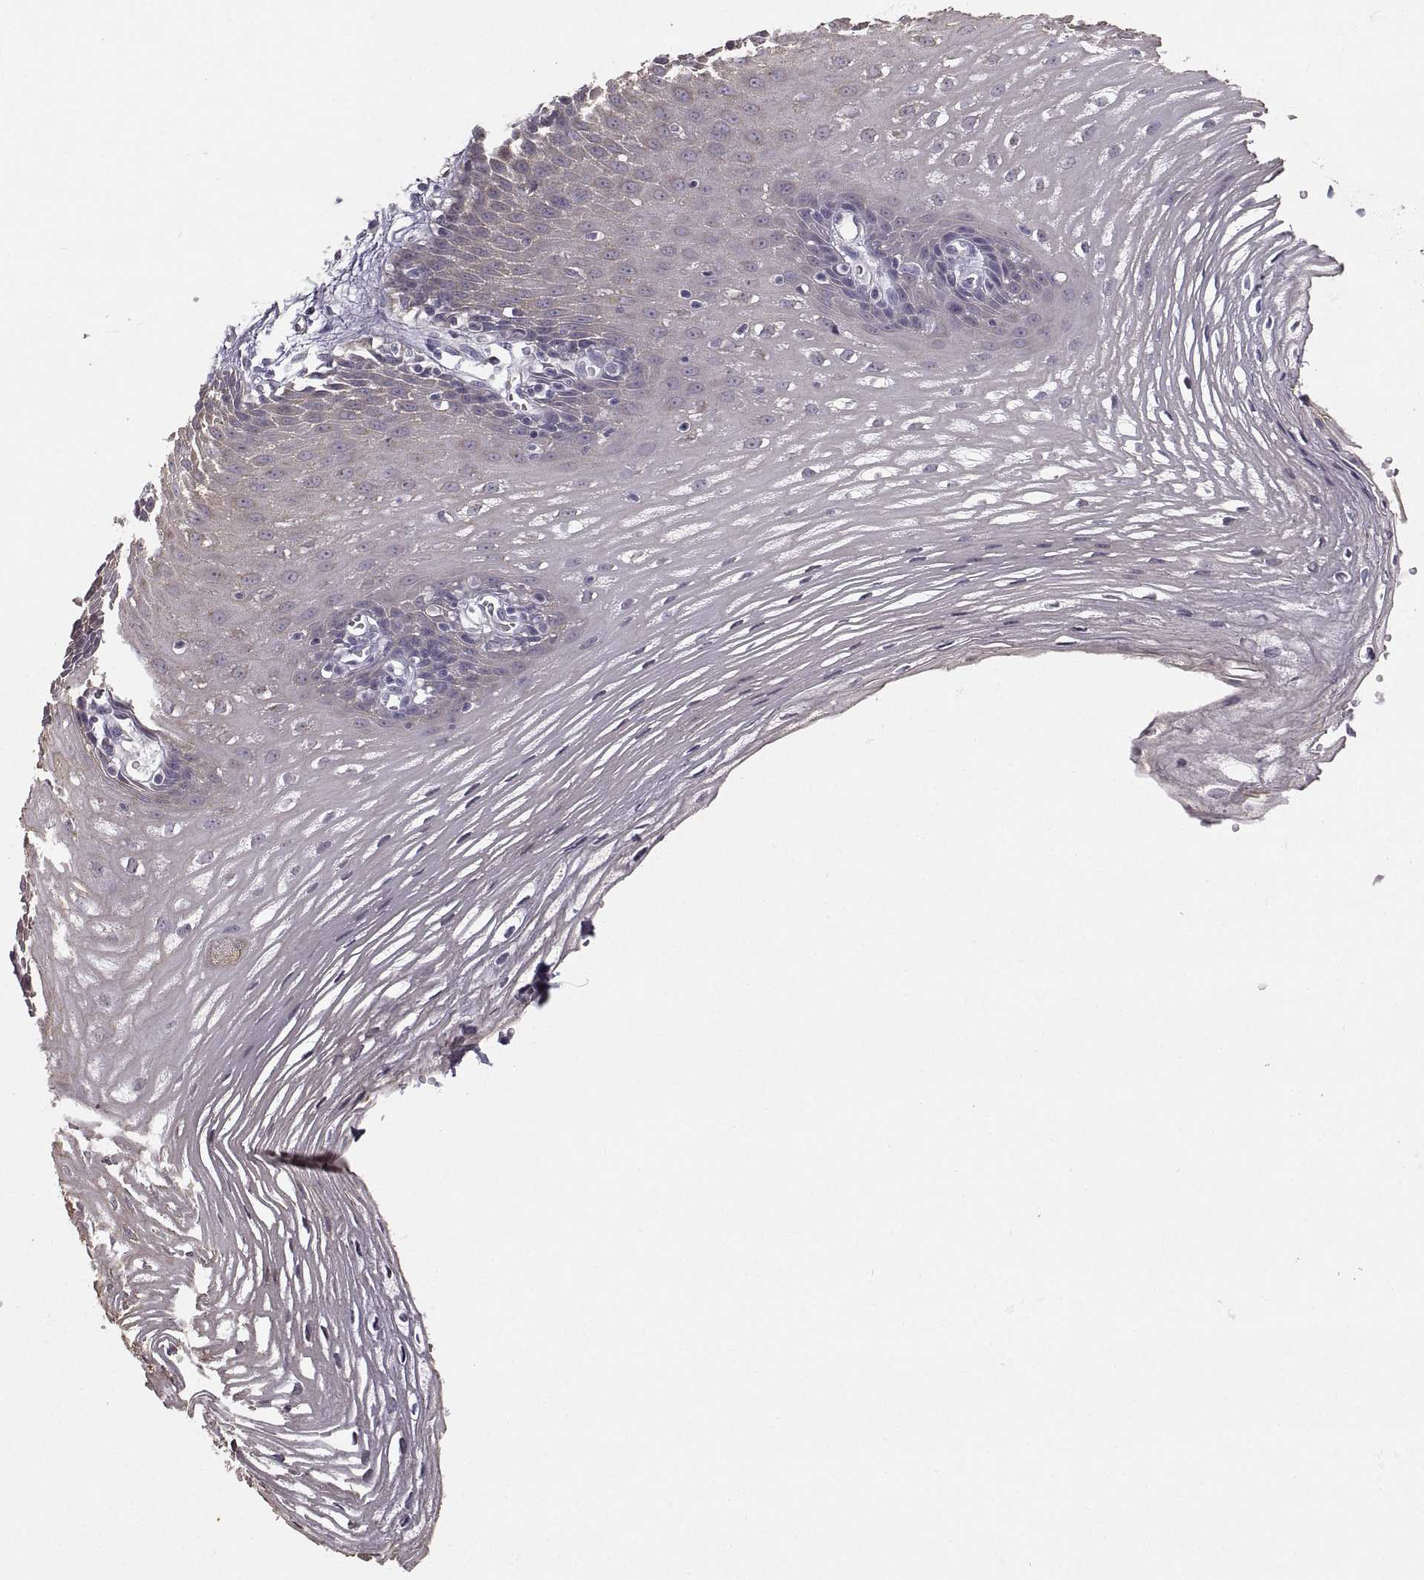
{"staining": {"intensity": "weak", "quantity": "25%-75%", "location": "cytoplasmic/membranous"}, "tissue": "esophagus", "cell_type": "Squamous epithelial cells", "image_type": "normal", "snomed": [{"axis": "morphology", "description": "Normal tissue, NOS"}, {"axis": "topography", "description": "Esophagus"}], "caption": "Immunohistochemistry micrograph of unremarkable esophagus: human esophagus stained using IHC shows low levels of weak protein expression localized specifically in the cytoplasmic/membranous of squamous epithelial cells, appearing as a cytoplasmic/membranous brown color.", "gene": "ZNF185", "patient": {"sex": "male", "age": 72}}